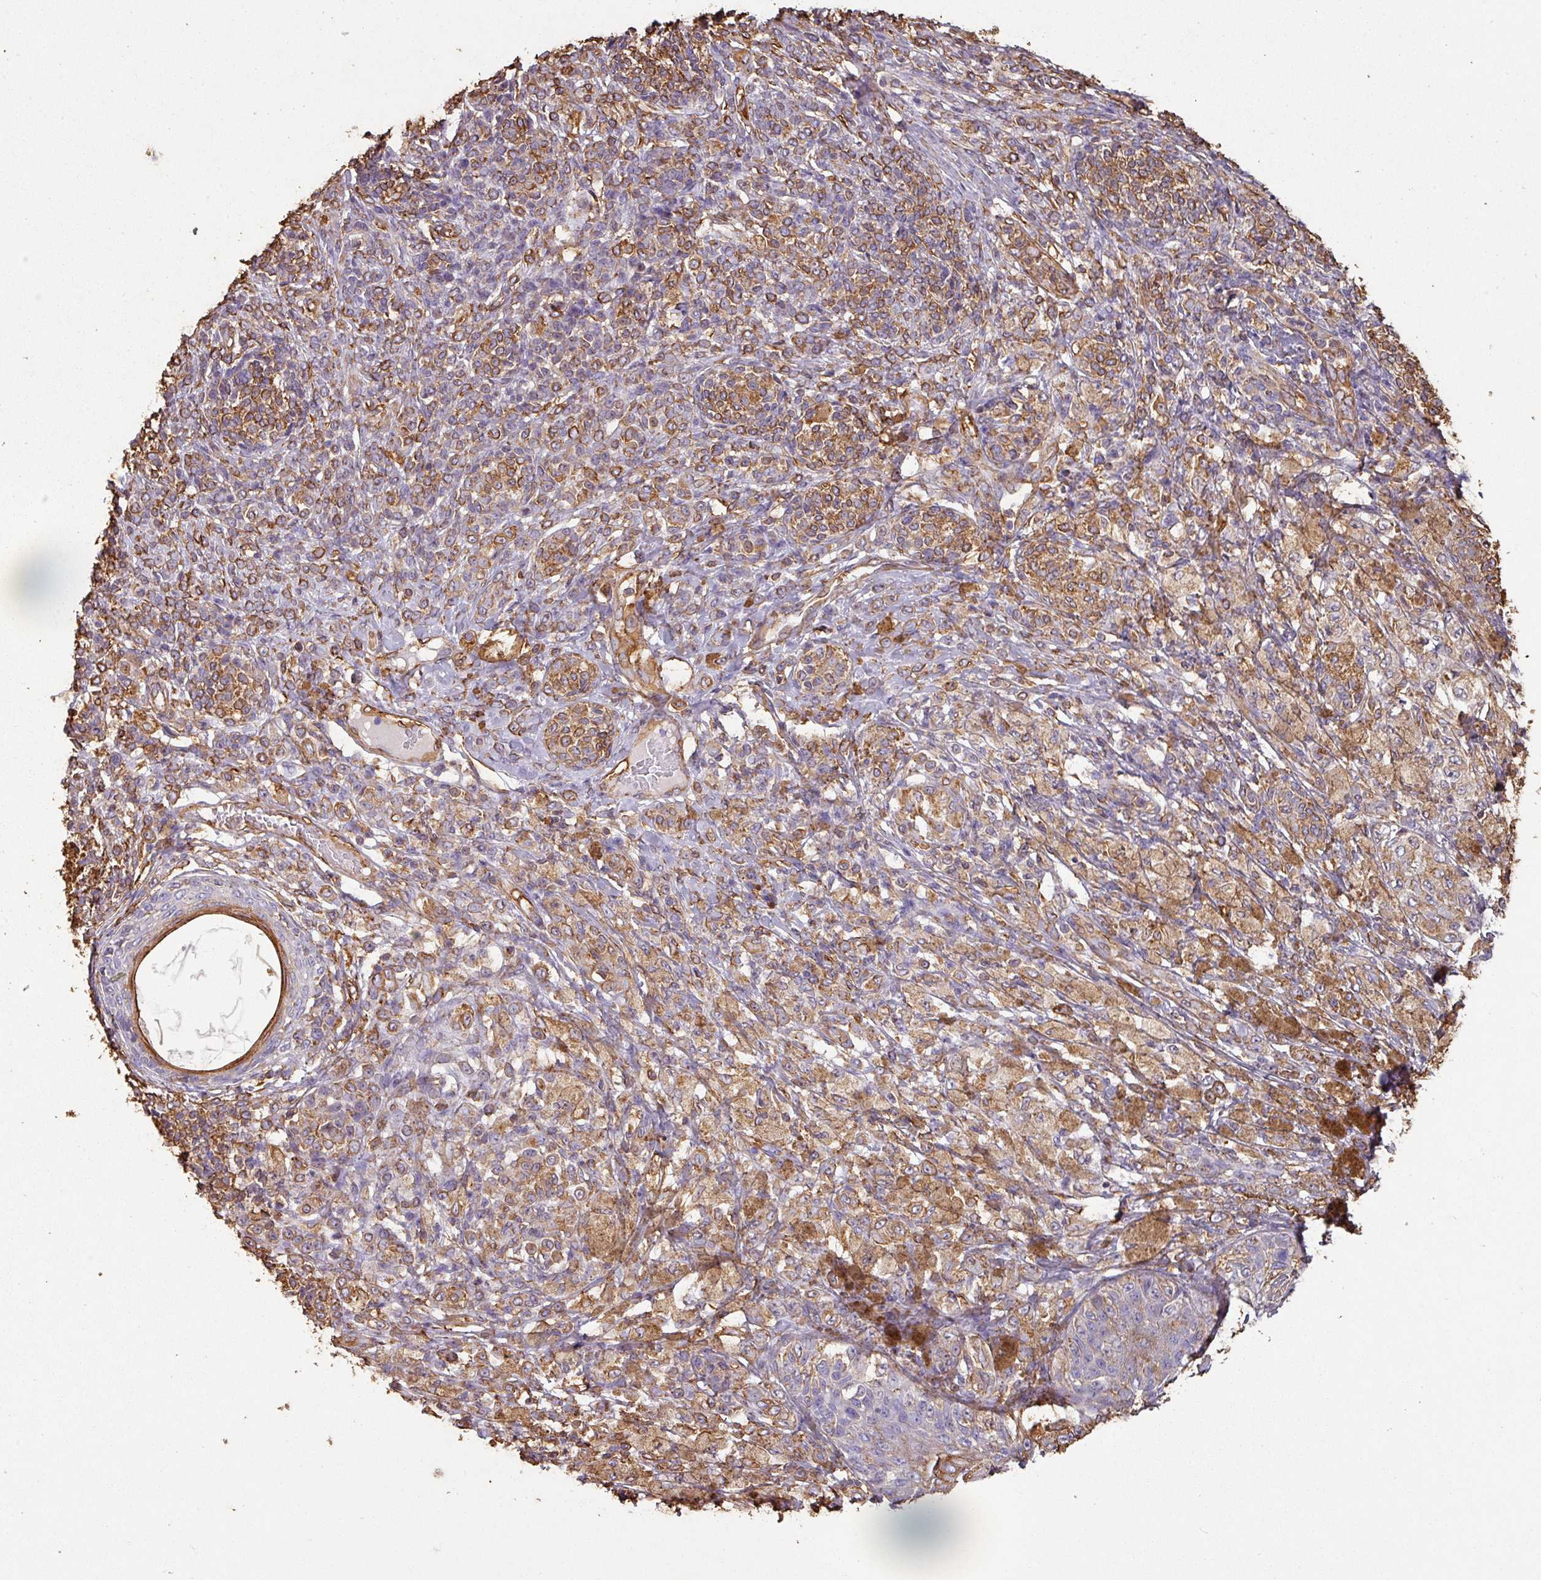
{"staining": {"intensity": "moderate", "quantity": ">75%", "location": "cytoplasmic/membranous"}, "tissue": "melanoma", "cell_type": "Tumor cells", "image_type": "cancer", "snomed": [{"axis": "morphology", "description": "Malignant melanoma, NOS"}, {"axis": "topography", "description": "Skin"}], "caption": "DAB (3,3'-diaminobenzidine) immunohistochemical staining of human melanoma shows moderate cytoplasmic/membranous protein staining in about >75% of tumor cells.", "gene": "ZNF280C", "patient": {"sex": "male", "age": 42}}